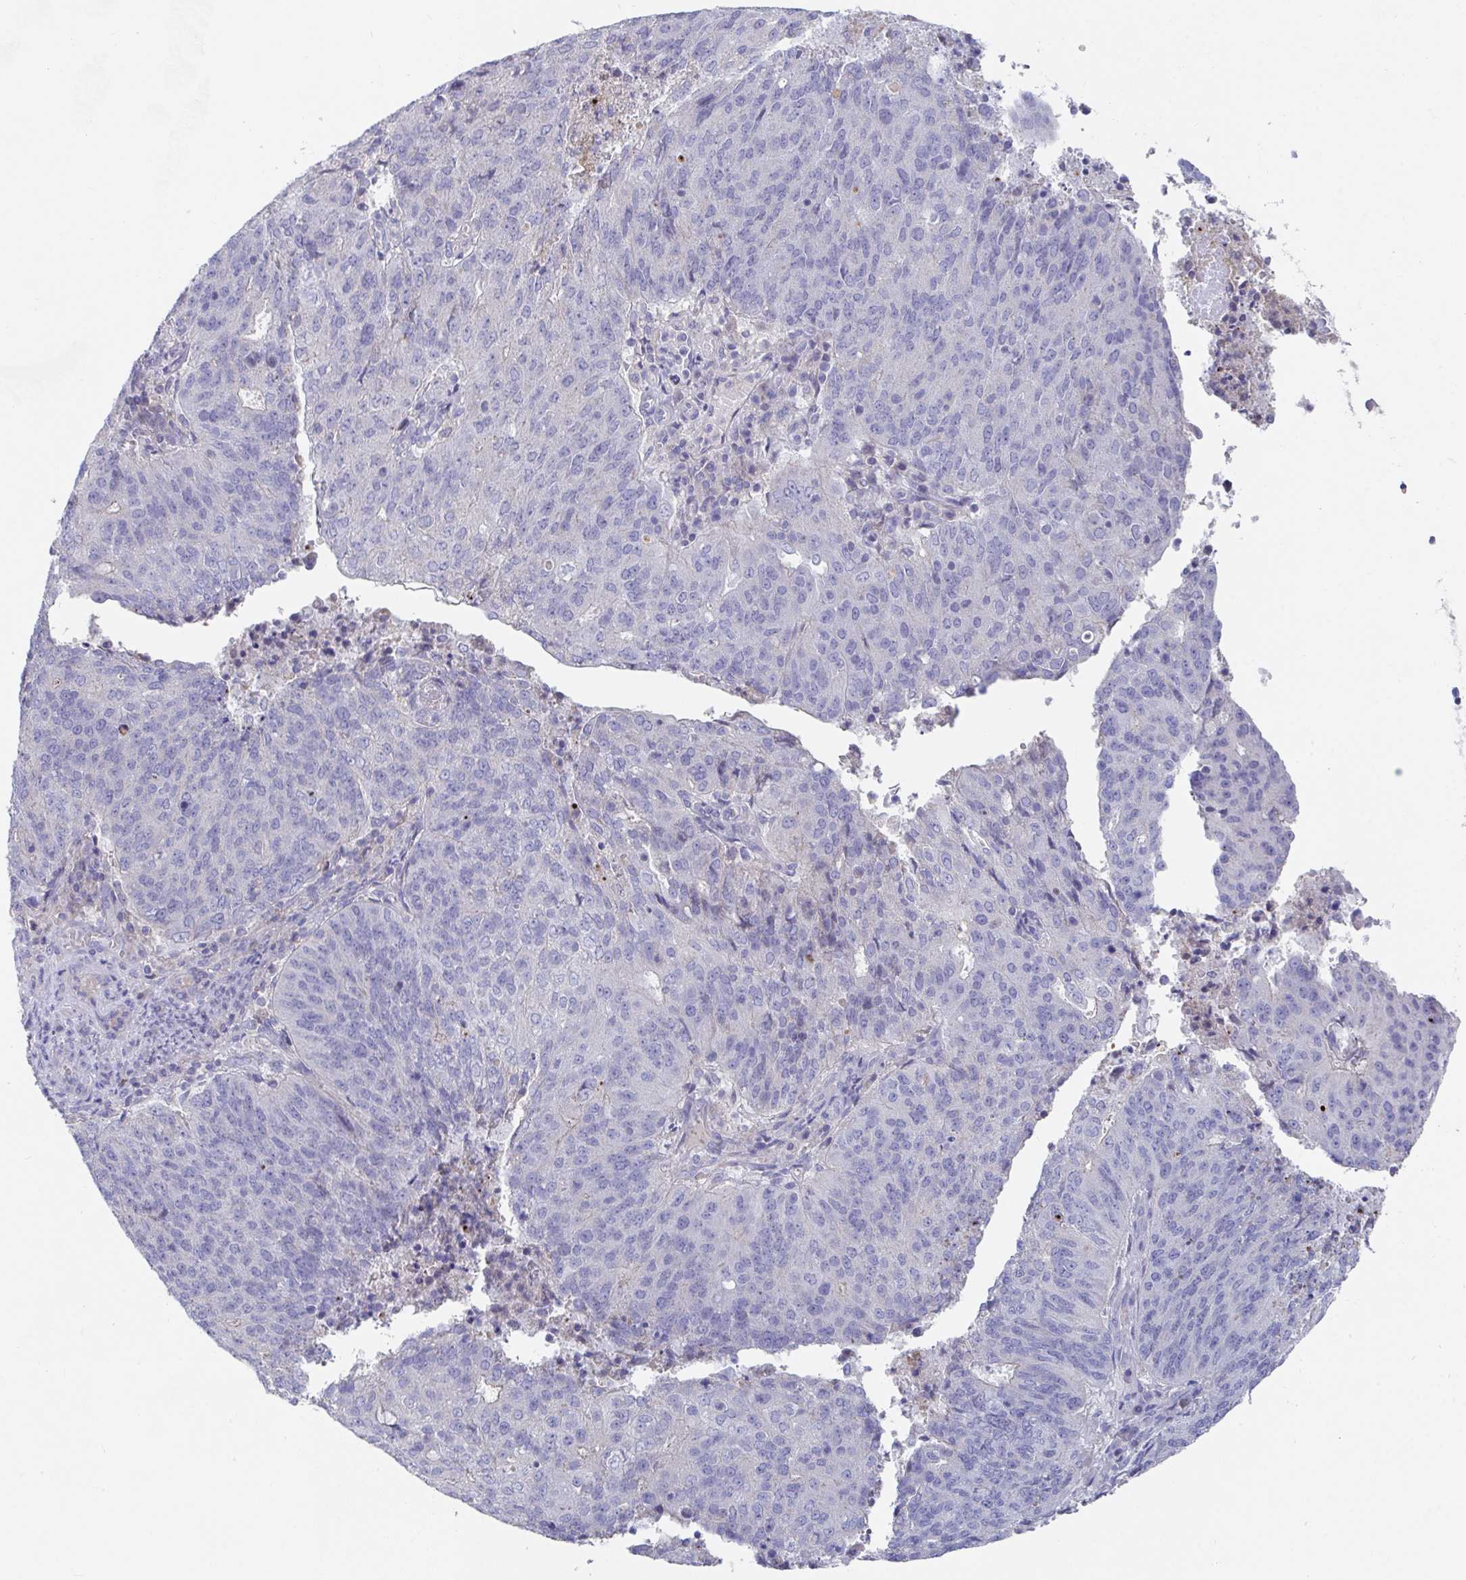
{"staining": {"intensity": "negative", "quantity": "none", "location": "none"}, "tissue": "endometrial cancer", "cell_type": "Tumor cells", "image_type": "cancer", "snomed": [{"axis": "morphology", "description": "Adenocarcinoma, NOS"}, {"axis": "topography", "description": "Endometrium"}], "caption": "High power microscopy histopathology image of an immunohistochemistry (IHC) micrograph of endometrial adenocarcinoma, revealing no significant positivity in tumor cells. (DAB immunohistochemistry (IHC) with hematoxylin counter stain).", "gene": "ZNF561", "patient": {"sex": "female", "age": 82}}